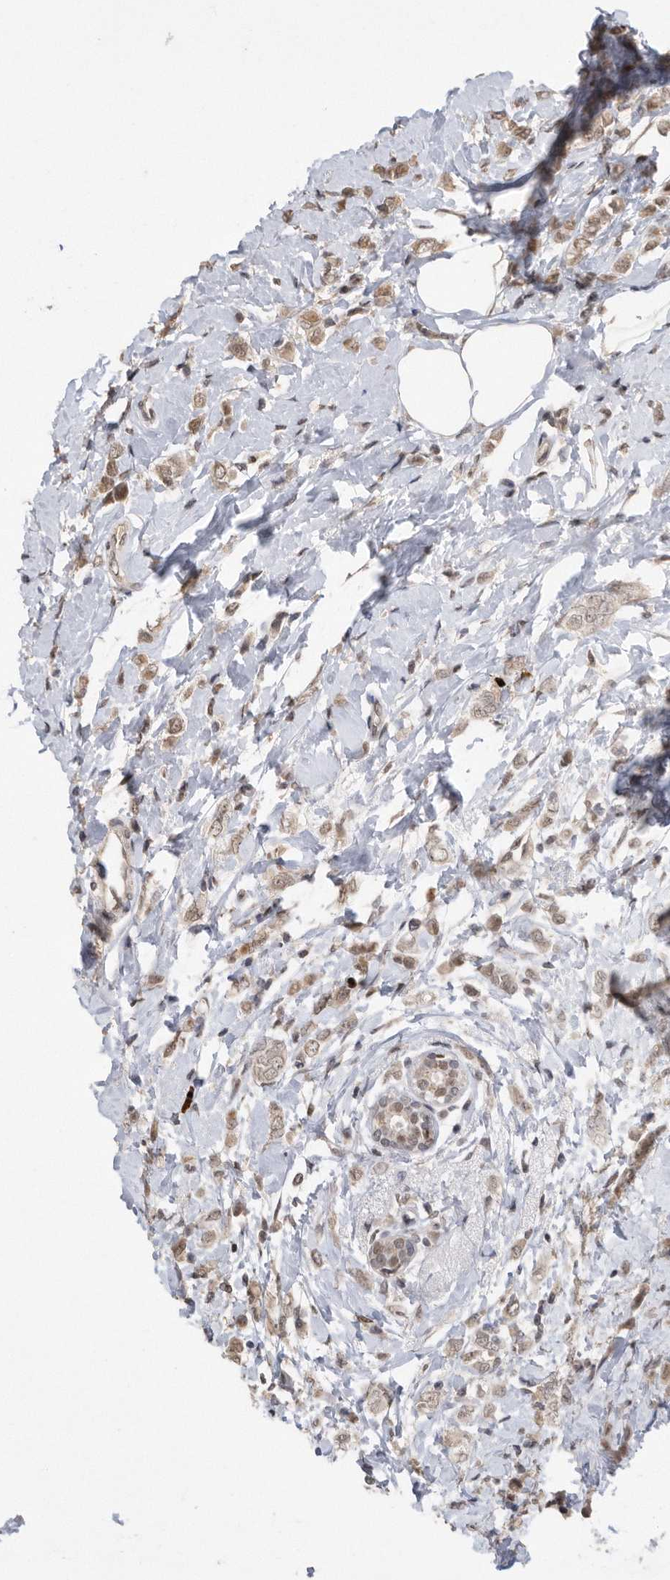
{"staining": {"intensity": "moderate", "quantity": ">75%", "location": "cytoplasmic/membranous,nuclear"}, "tissue": "breast cancer", "cell_type": "Tumor cells", "image_type": "cancer", "snomed": [{"axis": "morphology", "description": "Lobular carcinoma"}, {"axis": "topography", "description": "Breast"}], "caption": "Immunohistochemical staining of human breast cancer (lobular carcinoma) exhibits medium levels of moderate cytoplasmic/membranous and nuclear staining in about >75% of tumor cells.", "gene": "TDRD3", "patient": {"sex": "female", "age": 47}}